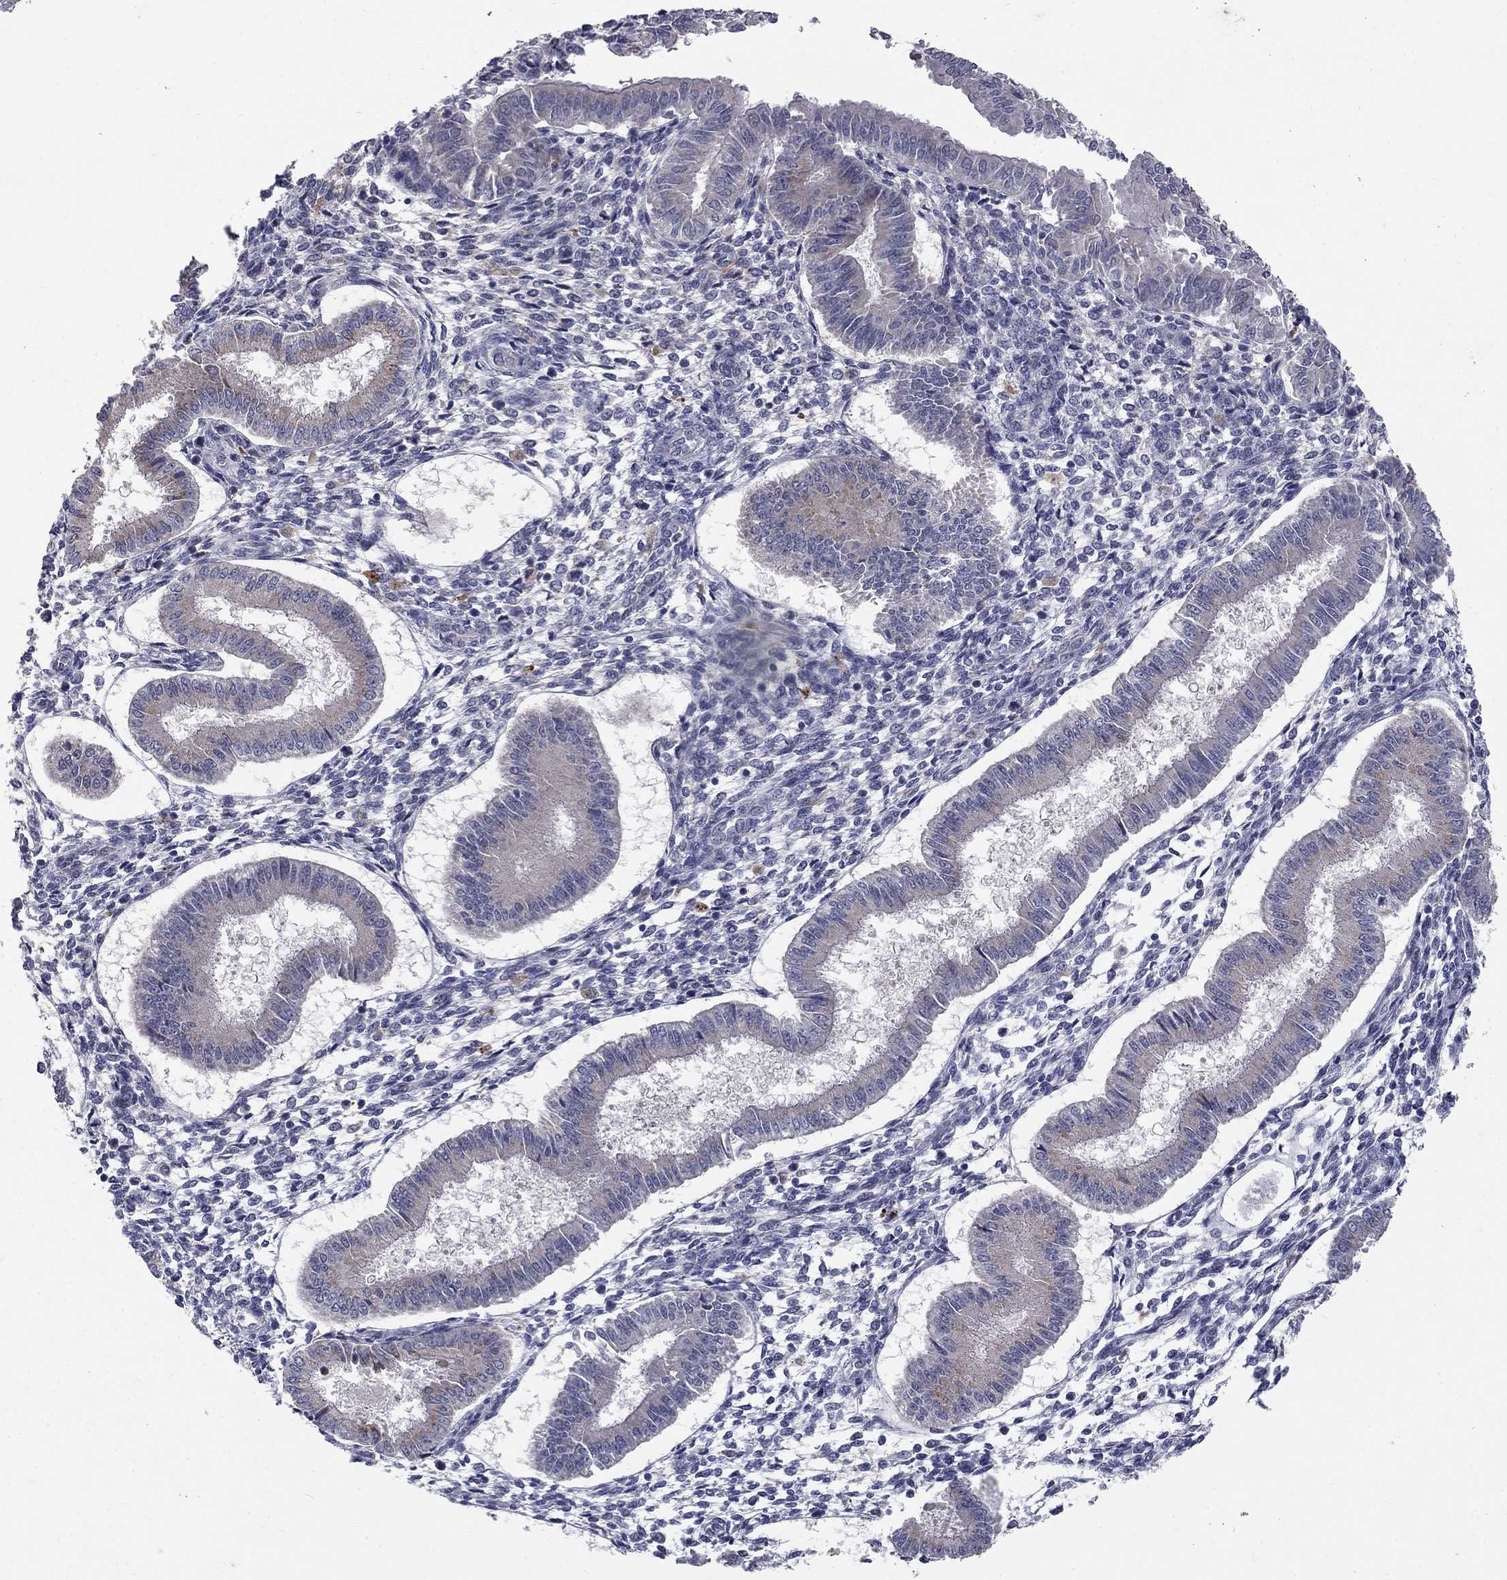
{"staining": {"intensity": "negative", "quantity": "none", "location": "none"}, "tissue": "endometrium", "cell_type": "Cells in endometrial stroma", "image_type": "normal", "snomed": [{"axis": "morphology", "description": "Normal tissue, NOS"}, {"axis": "topography", "description": "Endometrium"}], "caption": "Immunohistochemistry (IHC) image of unremarkable endometrium: endometrium stained with DAB (3,3'-diaminobenzidine) demonstrates no significant protein staining in cells in endometrial stroma.", "gene": "FAM3B", "patient": {"sex": "female", "age": 43}}